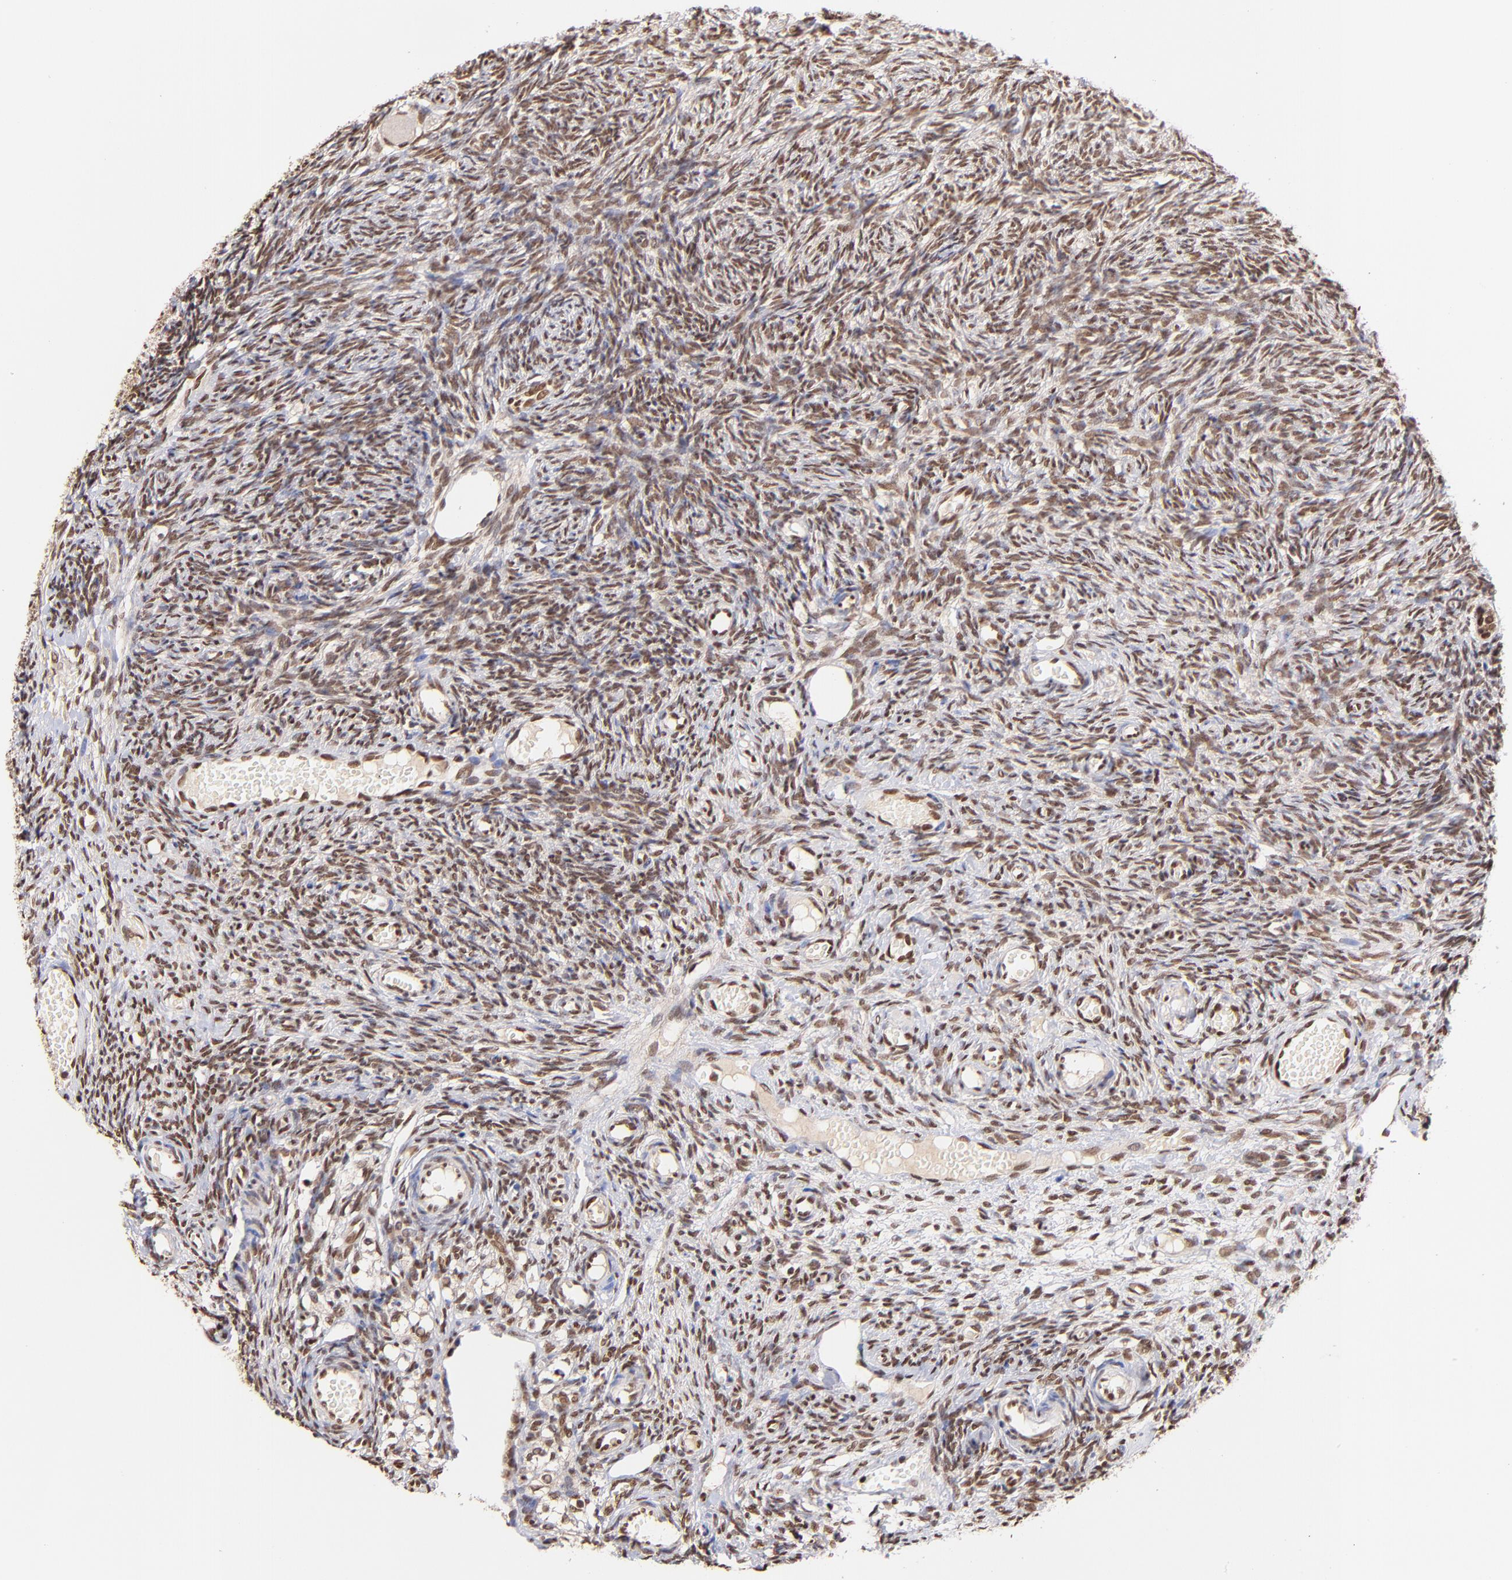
{"staining": {"intensity": "strong", "quantity": ">75%", "location": "nuclear"}, "tissue": "ovary", "cell_type": "Ovarian stroma cells", "image_type": "normal", "snomed": [{"axis": "morphology", "description": "Normal tissue, NOS"}, {"axis": "topography", "description": "Ovary"}], "caption": "Ovary stained with DAB immunohistochemistry (IHC) reveals high levels of strong nuclear expression in approximately >75% of ovarian stroma cells. Using DAB (brown) and hematoxylin (blue) stains, captured at high magnification using brightfield microscopy.", "gene": "WDR25", "patient": {"sex": "female", "age": 35}}